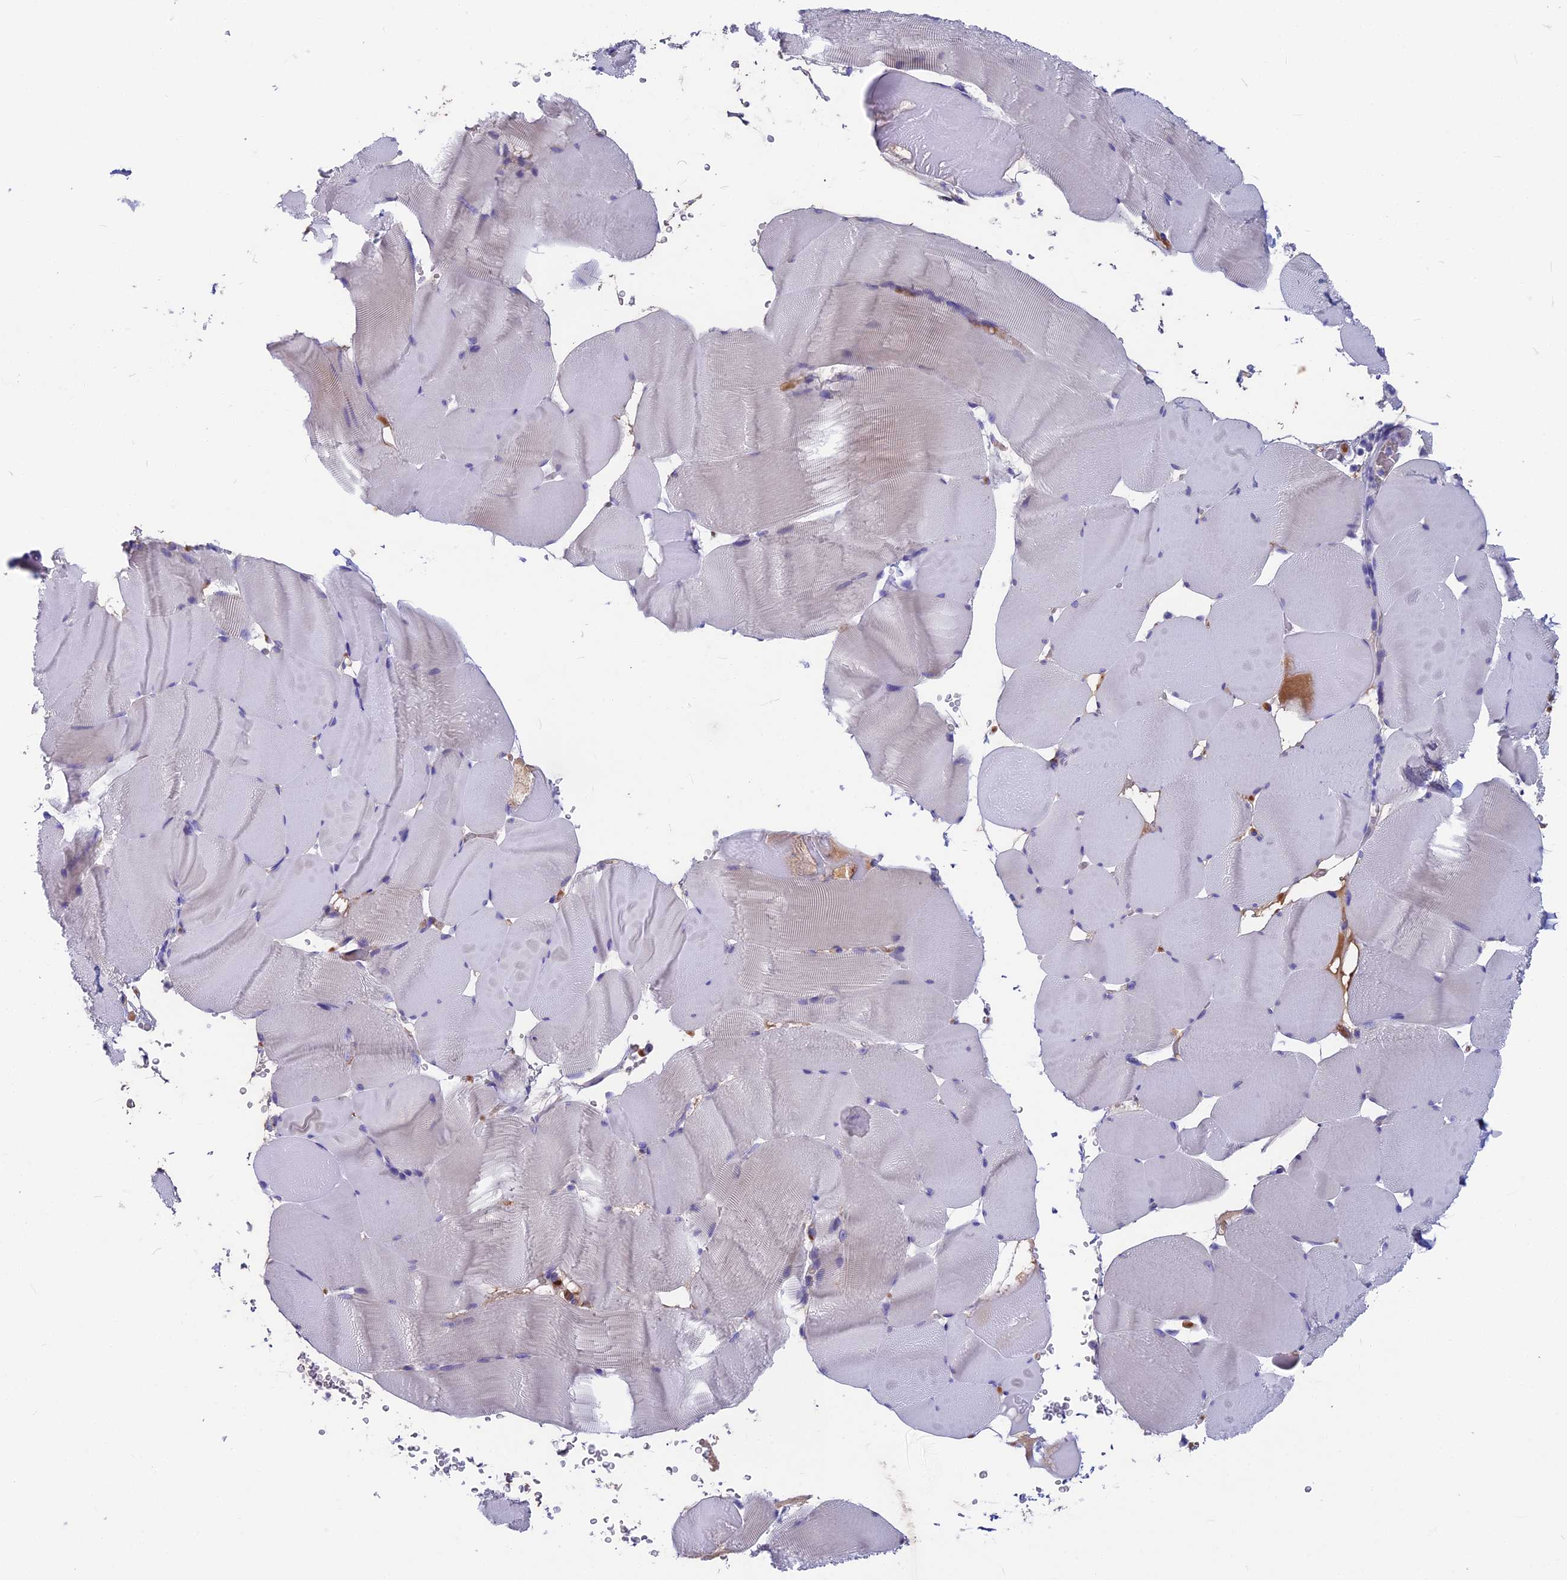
{"staining": {"intensity": "negative", "quantity": "none", "location": "none"}, "tissue": "skeletal muscle", "cell_type": "Myocytes", "image_type": "normal", "snomed": [{"axis": "morphology", "description": "Normal tissue, NOS"}, {"axis": "topography", "description": "Skeletal muscle"}], "caption": "Immunohistochemistry (IHC) of normal skeletal muscle exhibits no staining in myocytes.", "gene": "SNAP91", "patient": {"sex": "male", "age": 62}}